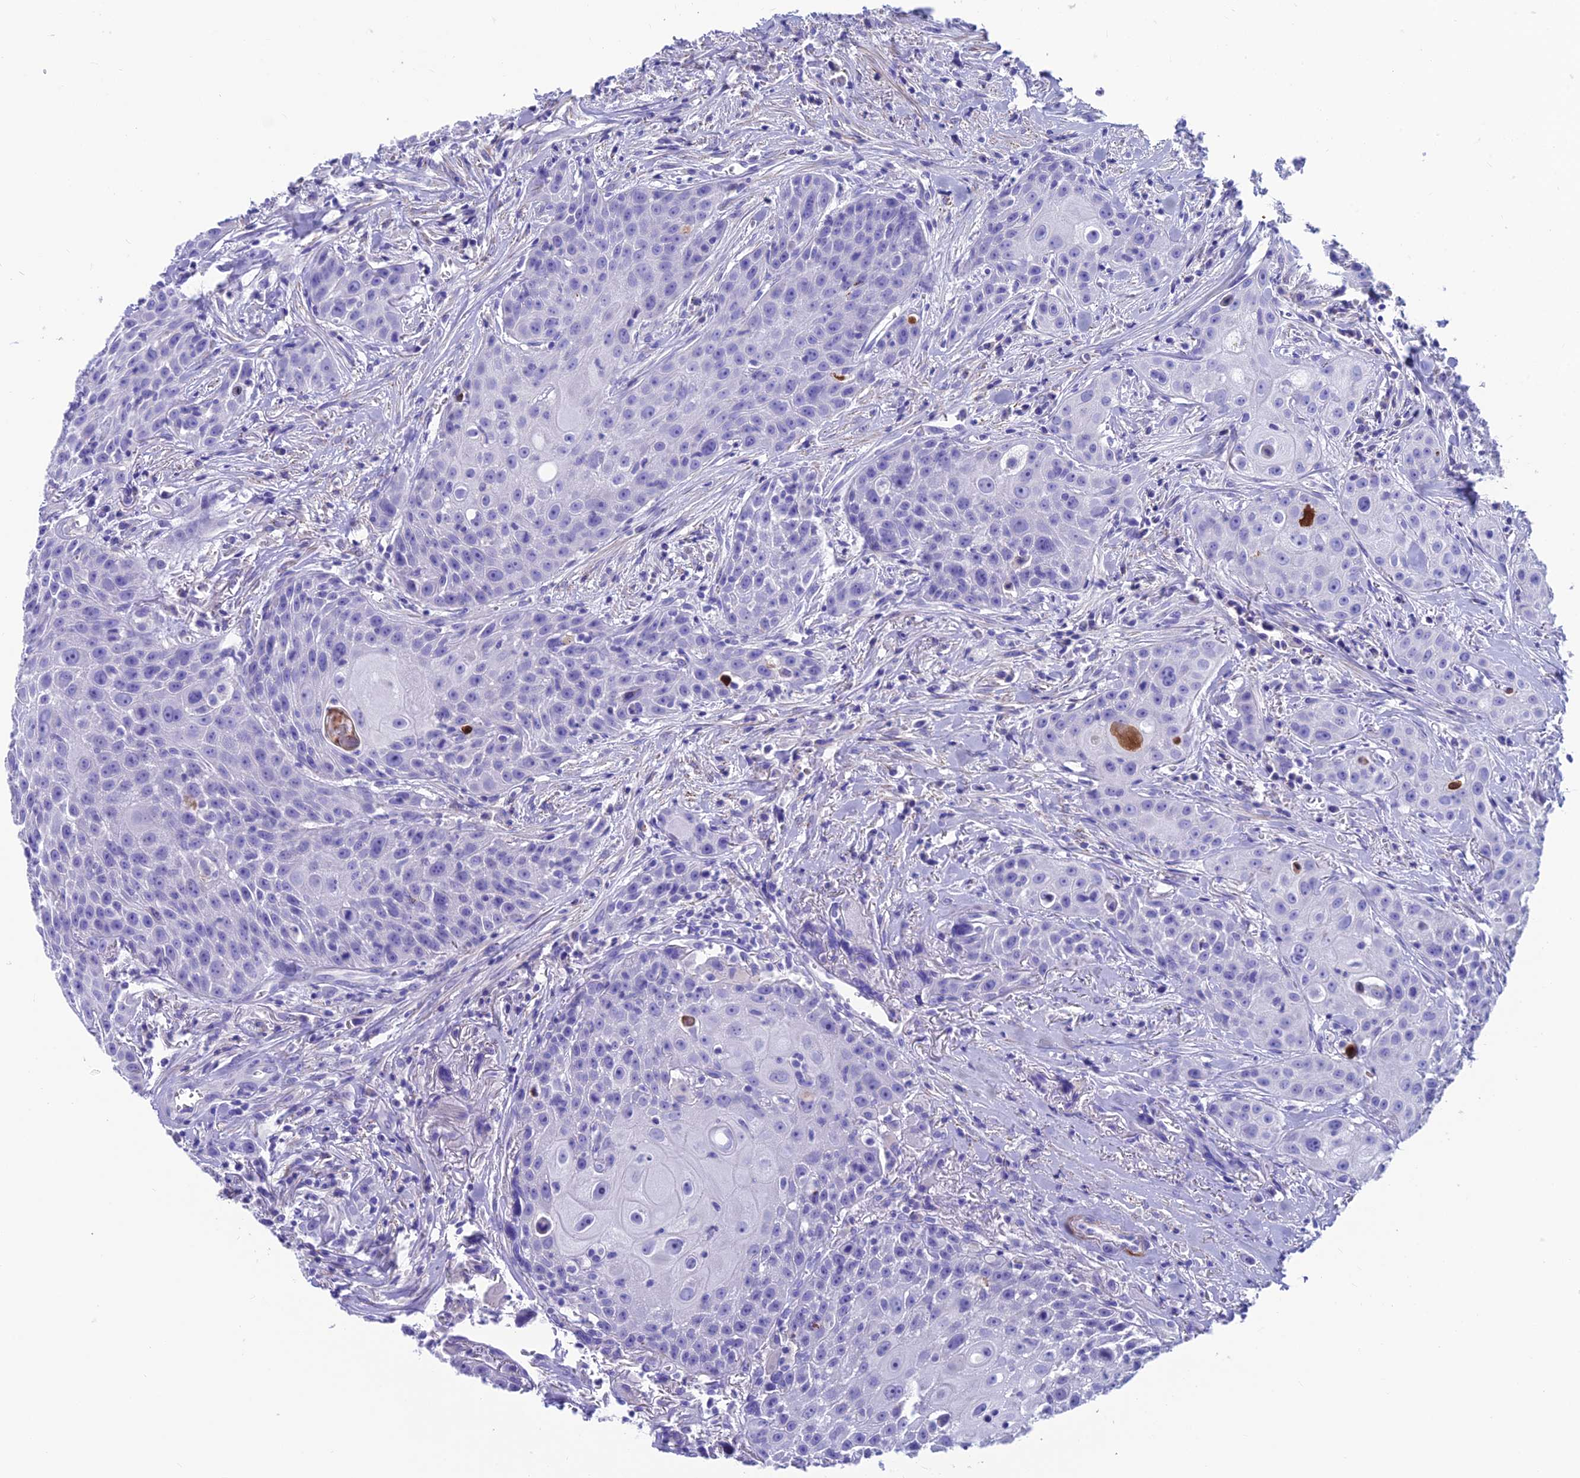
{"staining": {"intensity": "negative", "quantity": "none", "location": "none"}, "tissue": "head and neck cancer", "cell_type": "Tumor cells", "image_type": "cancer", "snomed": [{"axis": "morphology", "description": "Squamous cell carcinoma, NOS"}, {"axis": "topography", "description": "Oral tissue"}, {"axis": "topography", "description": "Head-Neck"}], "caption": "Squamous cell carcinoma (head and neck) was stained to show a protein in brown. There is no significant expression in tumor cells. (Brightfield microscopy of DAB immunohistochemistry (IHC) at high magnification).", "gene": "GNG11", "patient": {"sex": "female", "age": 82}}